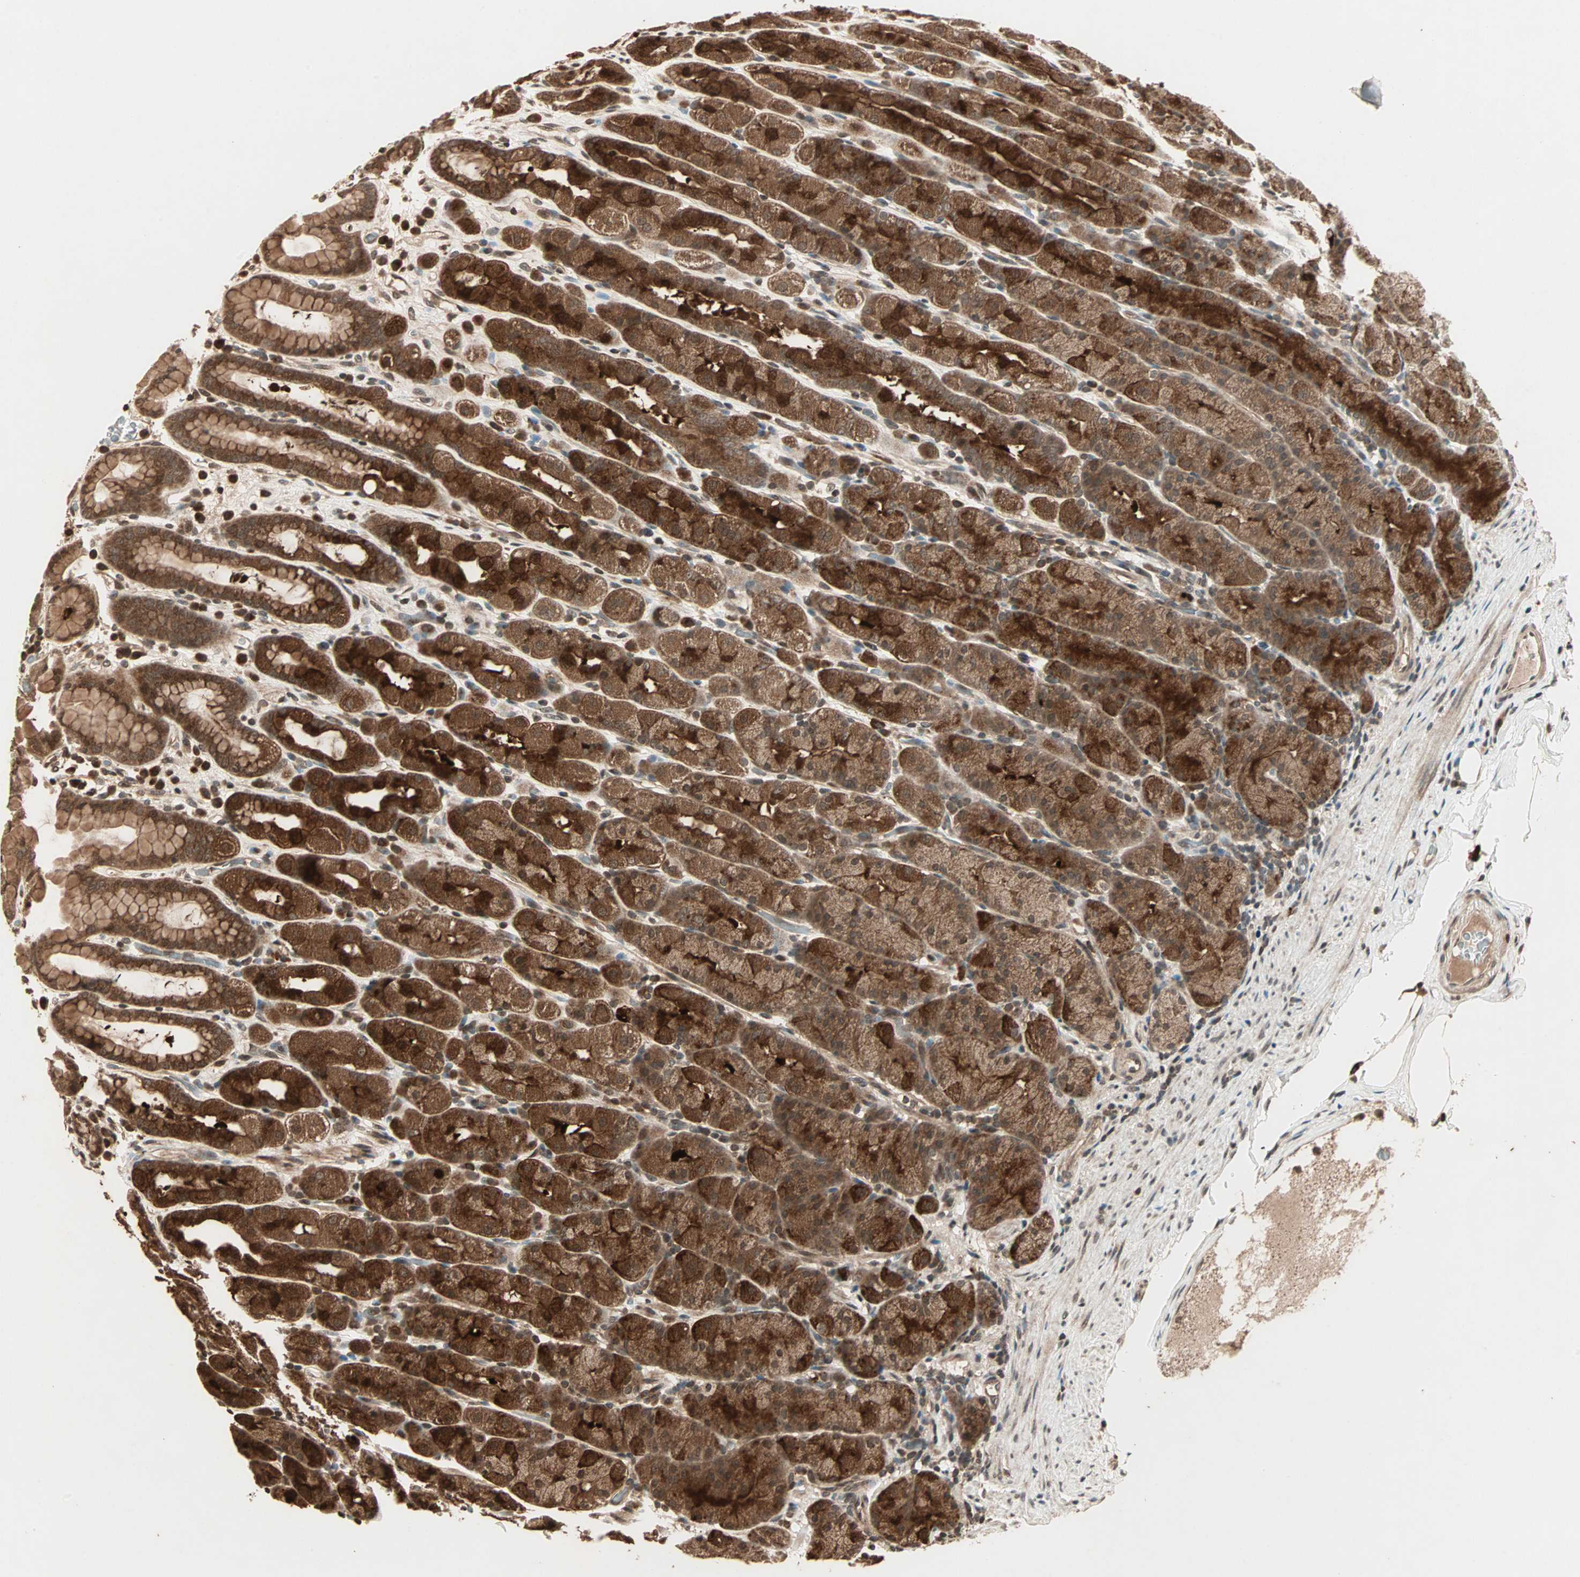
{"staining": {"intensity": "strong", "quantity": ">75%", "location": "cytoplasmic/membranous"}, "tissue": "stomach", "cell_type": "Glandular cells", "image_type": "normal", "snomed": [{"axis": "morphology", "description": "Normal tissue, NOS"}, {"axis": "topography", "description": "Stomach, upper"}], "caption": "Stomach stained with immunohistochemistry (IHC) displays strong cytoplasmic/membranous staining in approximately >75% of glandular cells.", "gene": "RFFL", "patient": {"sex": "male", "age": 68}}